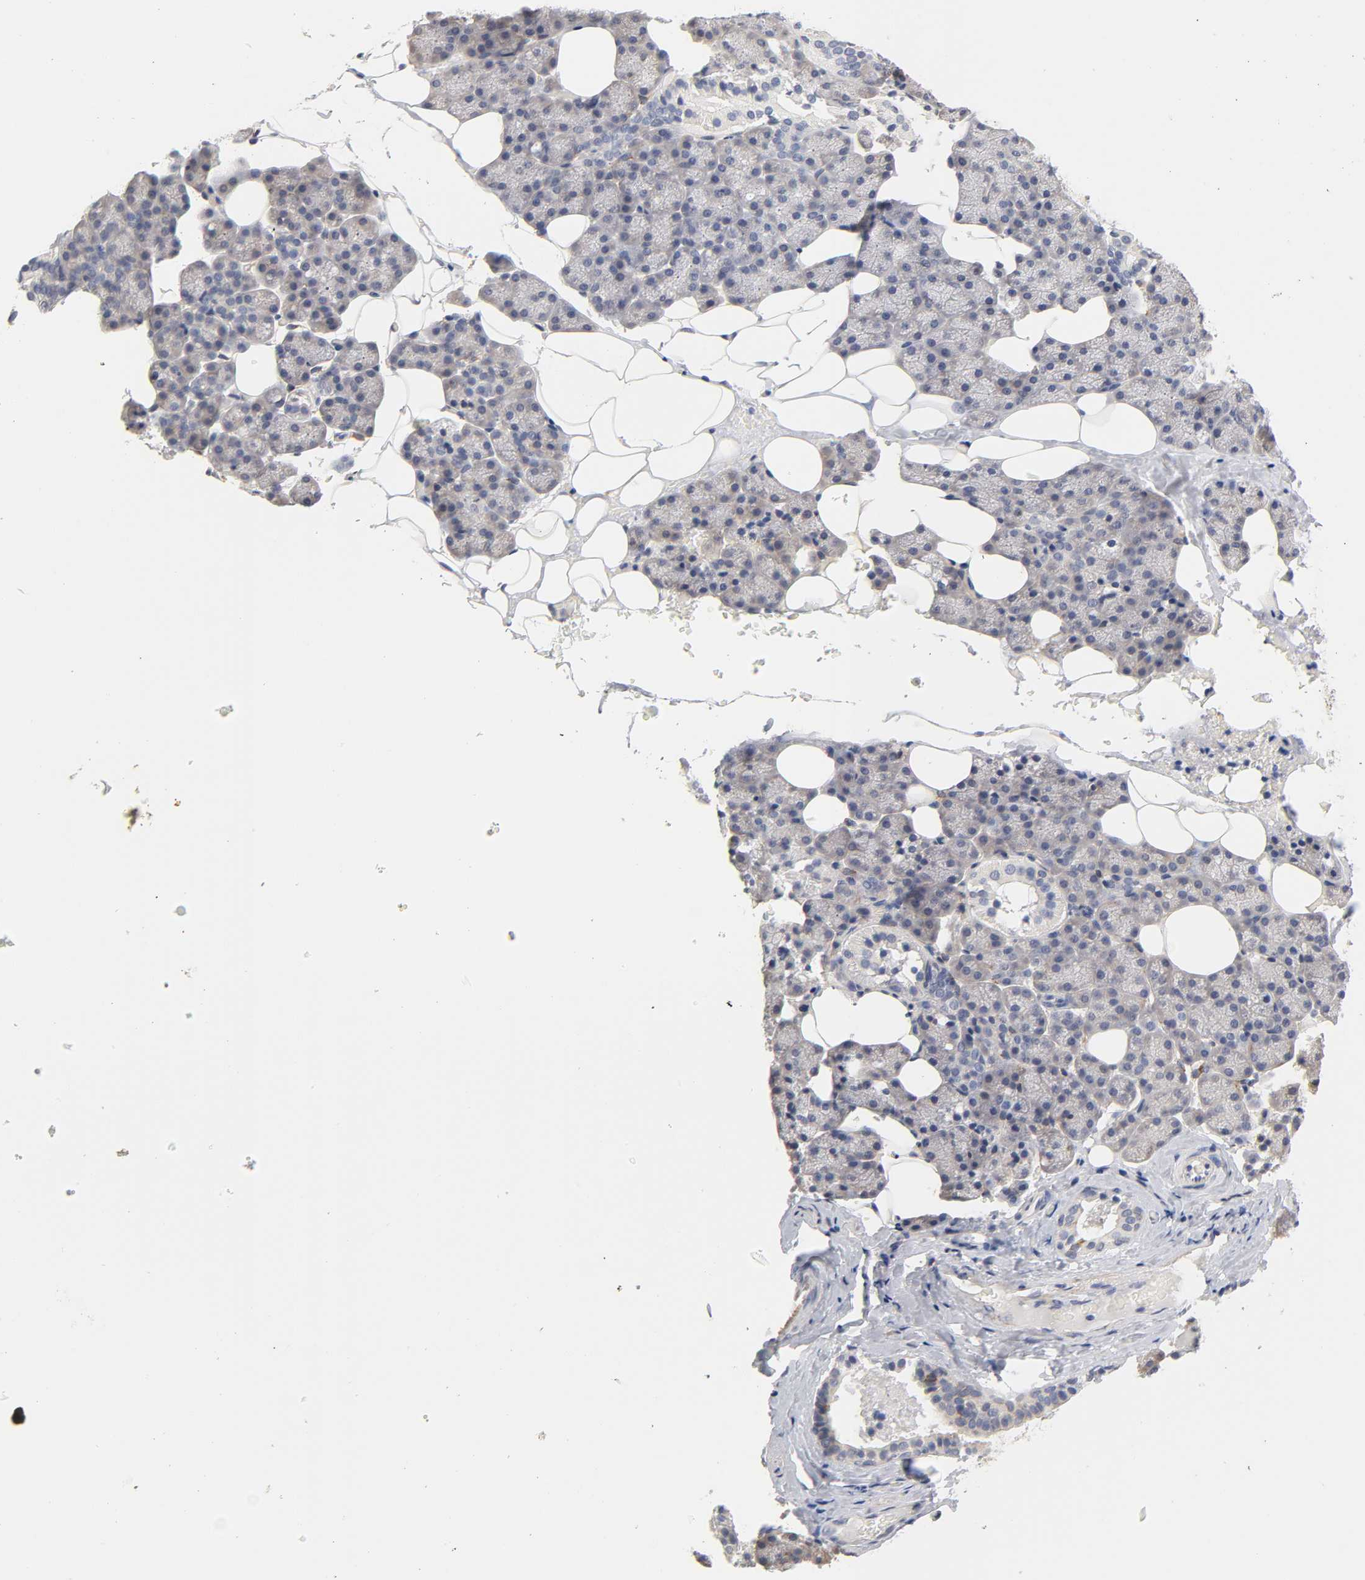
{"staining": {"intensity": "negative", "quantity": "none", "location": "none"}, "tissue": "salivary gland", "cell_type": "Glandular cells", "image_type": "normal", "snomed": [{"axis": "morphology", "description": "Normal tissue, NOS"}, {"axis": "topography", "description": "Lymph node"}, {"axis": "topography", "description": "Salivary gland"}], "caption": "Normal salivary gland was stained to show a protein in brown. There is no significant expression in glandular cells.", "gene": "LAMB1", "patient": {"sex": "male", "age": 8}}